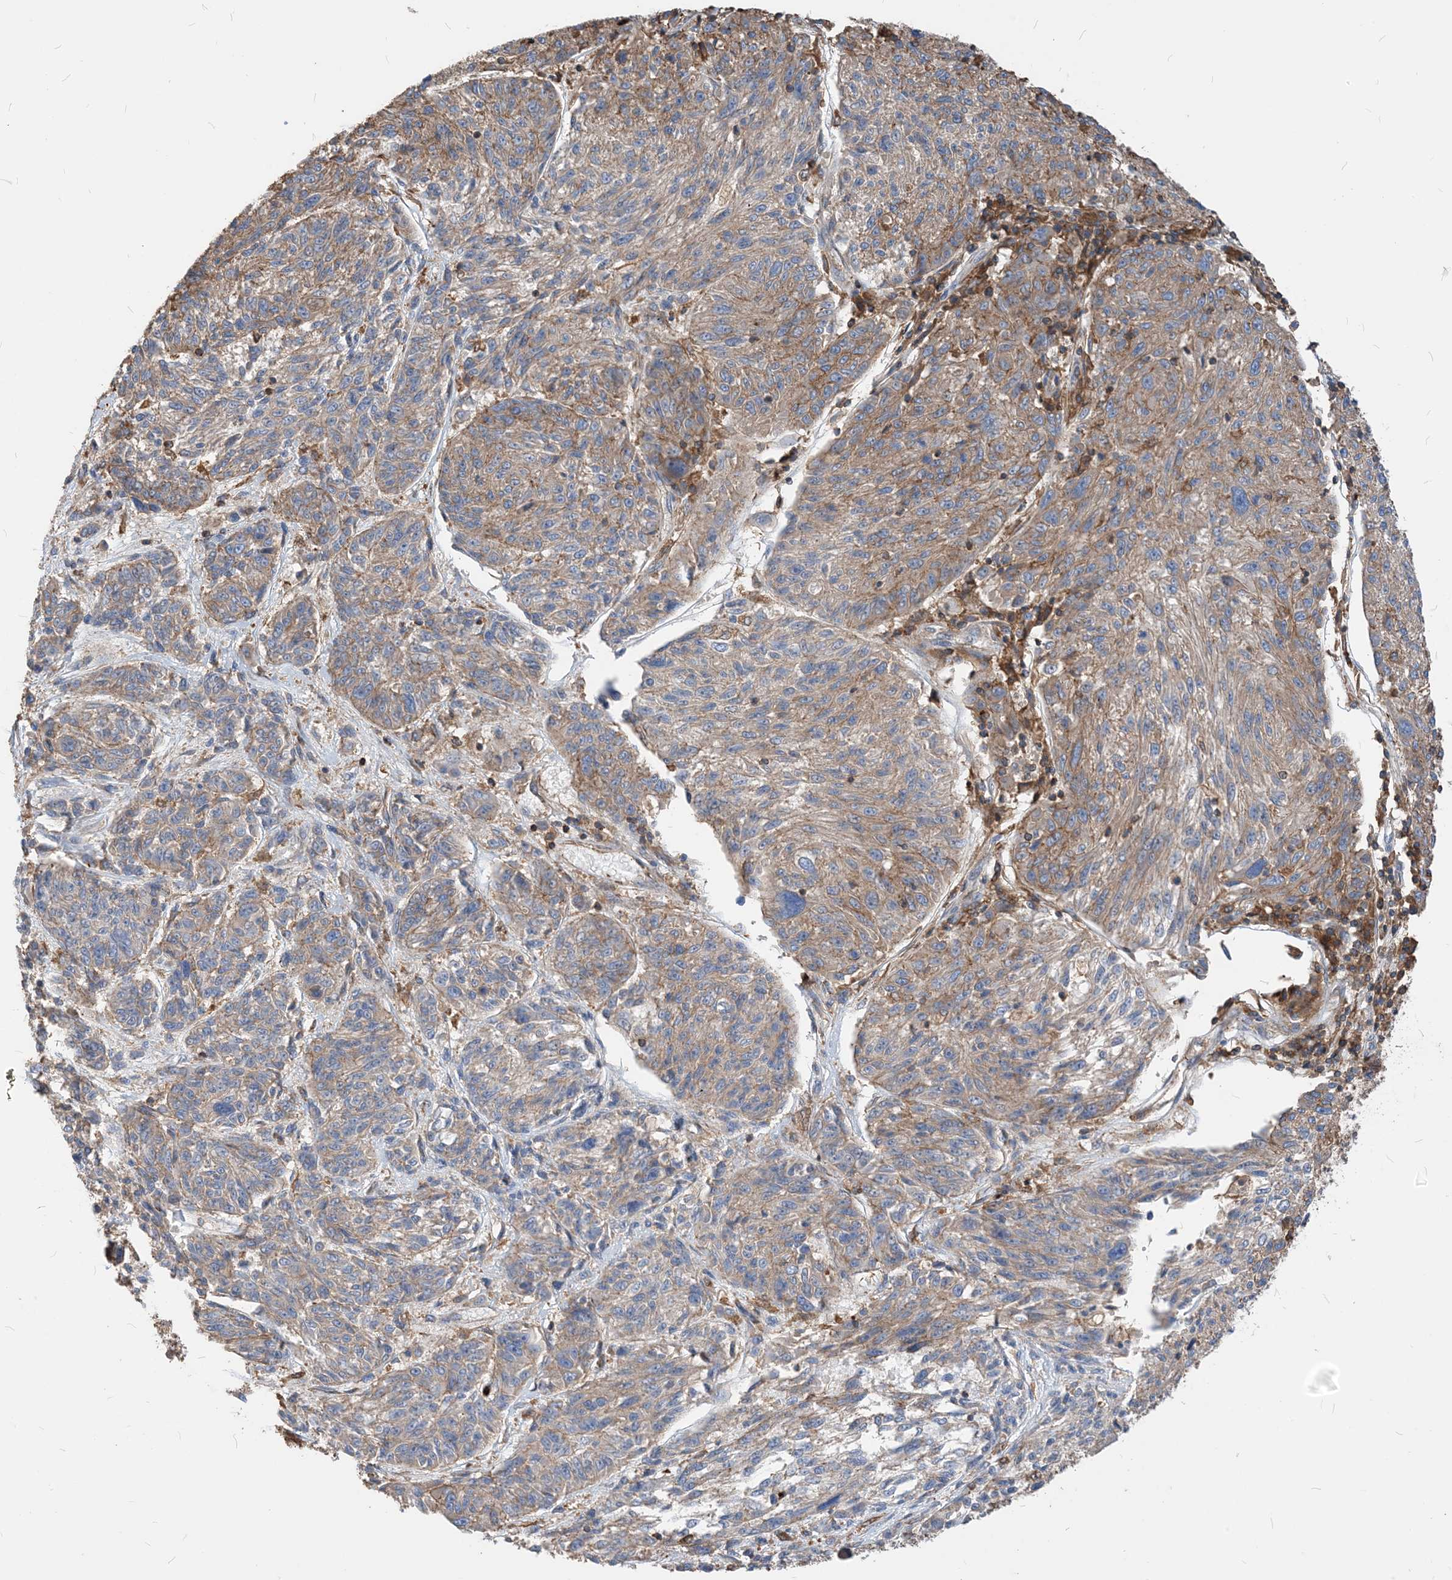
{"staining": {"intensity": "moderate", "quantity": "25%-75%", "location": "cytoplasmic/membranous"}, "tissue": "melanoma", "cell_type": "Tumor cells", "image_type": "cancer", "snomed": [{"axis": "morphology", "description": "Malignant melanoma, NOS"}, {"axis": "topography", "description": "Skin"}], "caption": "This micrograph displays IHC staining of human melanoma, with medium moderate cytoplasmic/membranous staining in about 25%-75% of tumor cells.", "gene": "PARVG", "patient": {"sex": "male", "age": 53}}